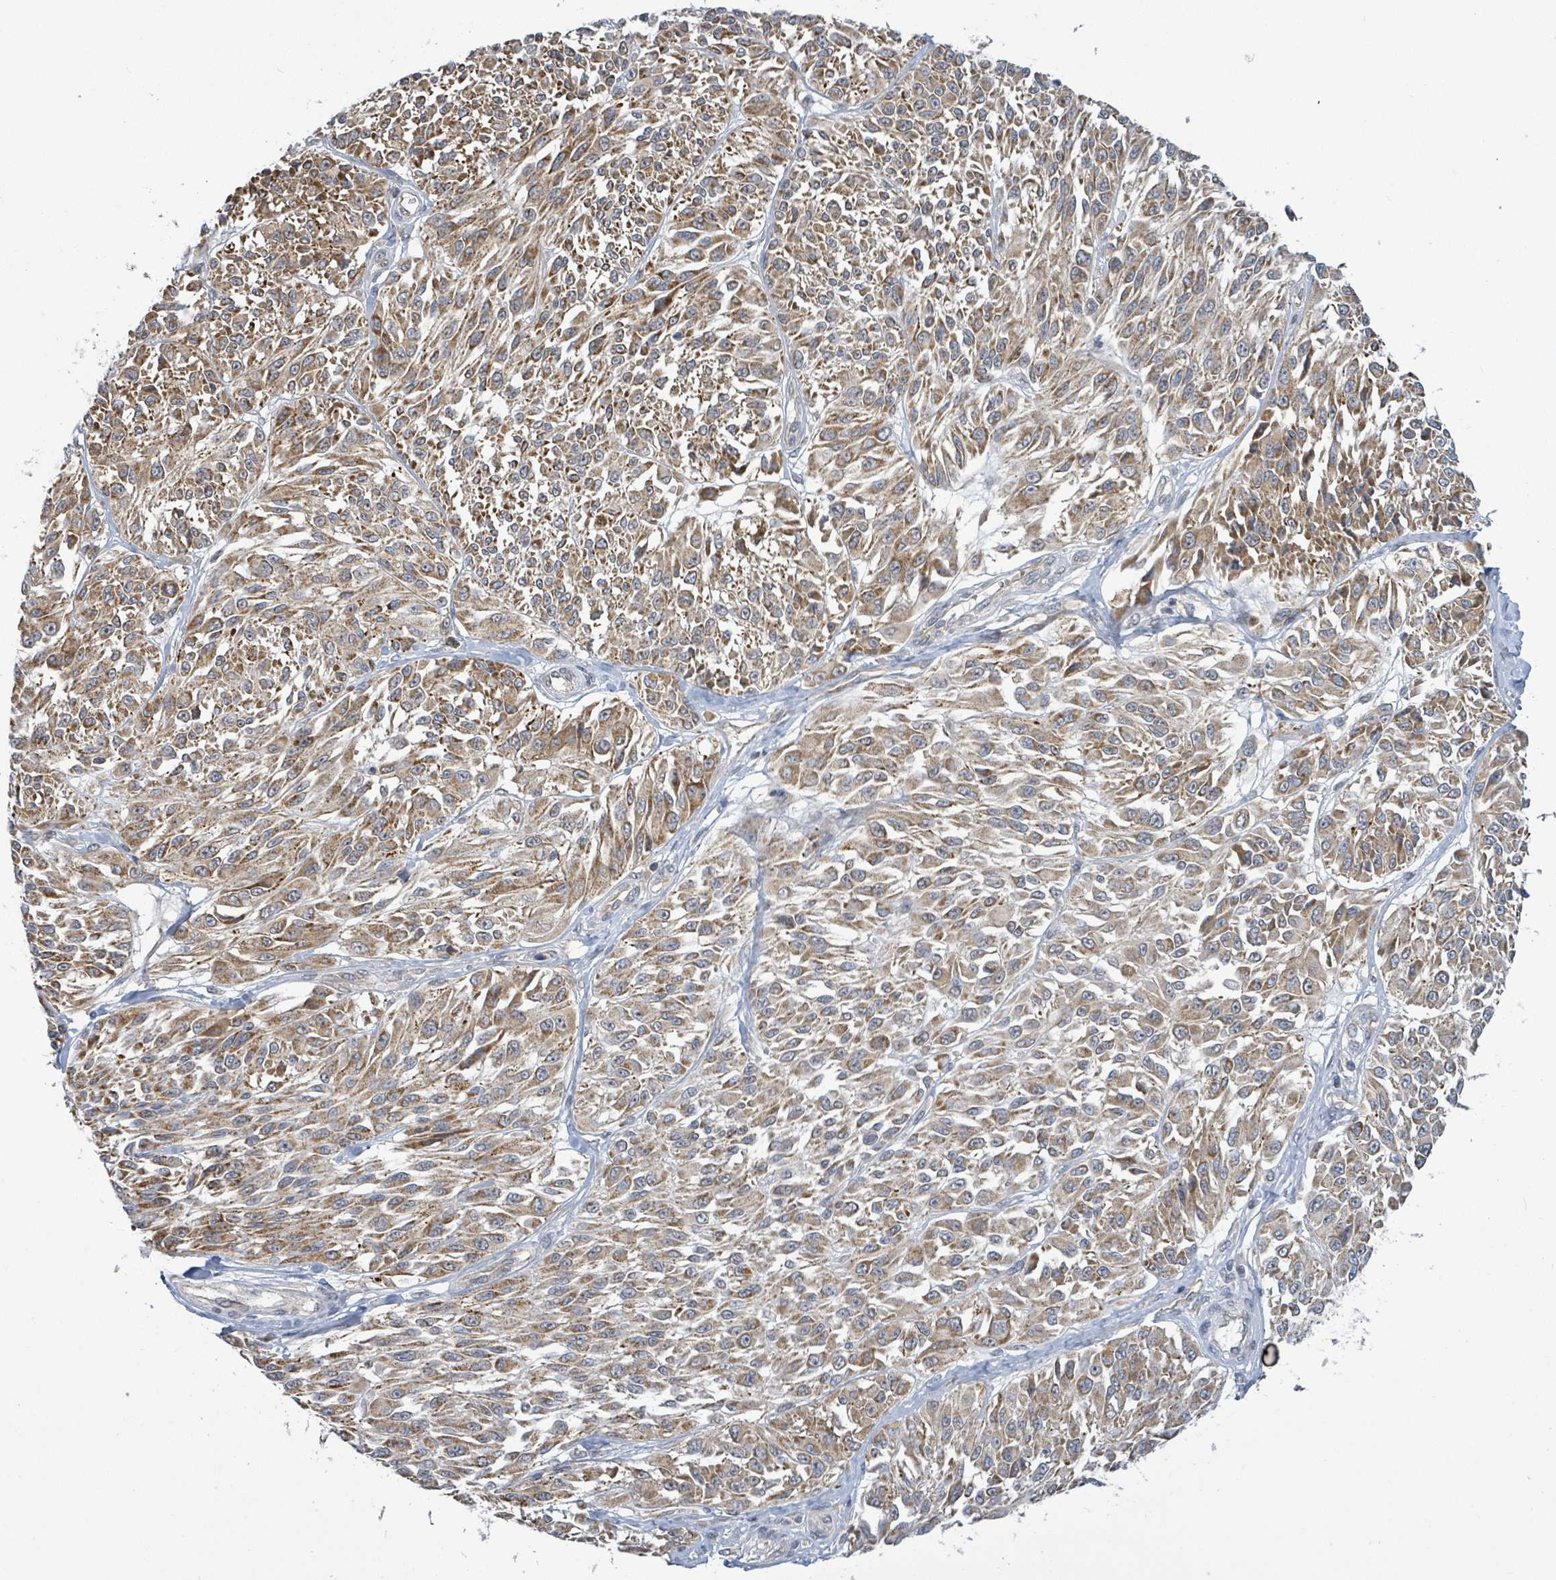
{"staining": {"intensity": "moderate", "quantity": ">75%", "location": "cytoplasmic/membranous"}, "tissue": "melanoma", "cell_type": "Tumor cells", "image_type": "cancer", "snomed": [{"axis": "morphology", "description": "Malignant melanoma, NOS"}, {"axis": "topography", "description": "Skin"}], "caption": "Tumor cells display medium levels of moderate cytoplasmic/membranous positivity in approximately >75% of cells in human melanoma.", "gene": "COQ10B", "patient": {"sex": "male", "age": 94}}